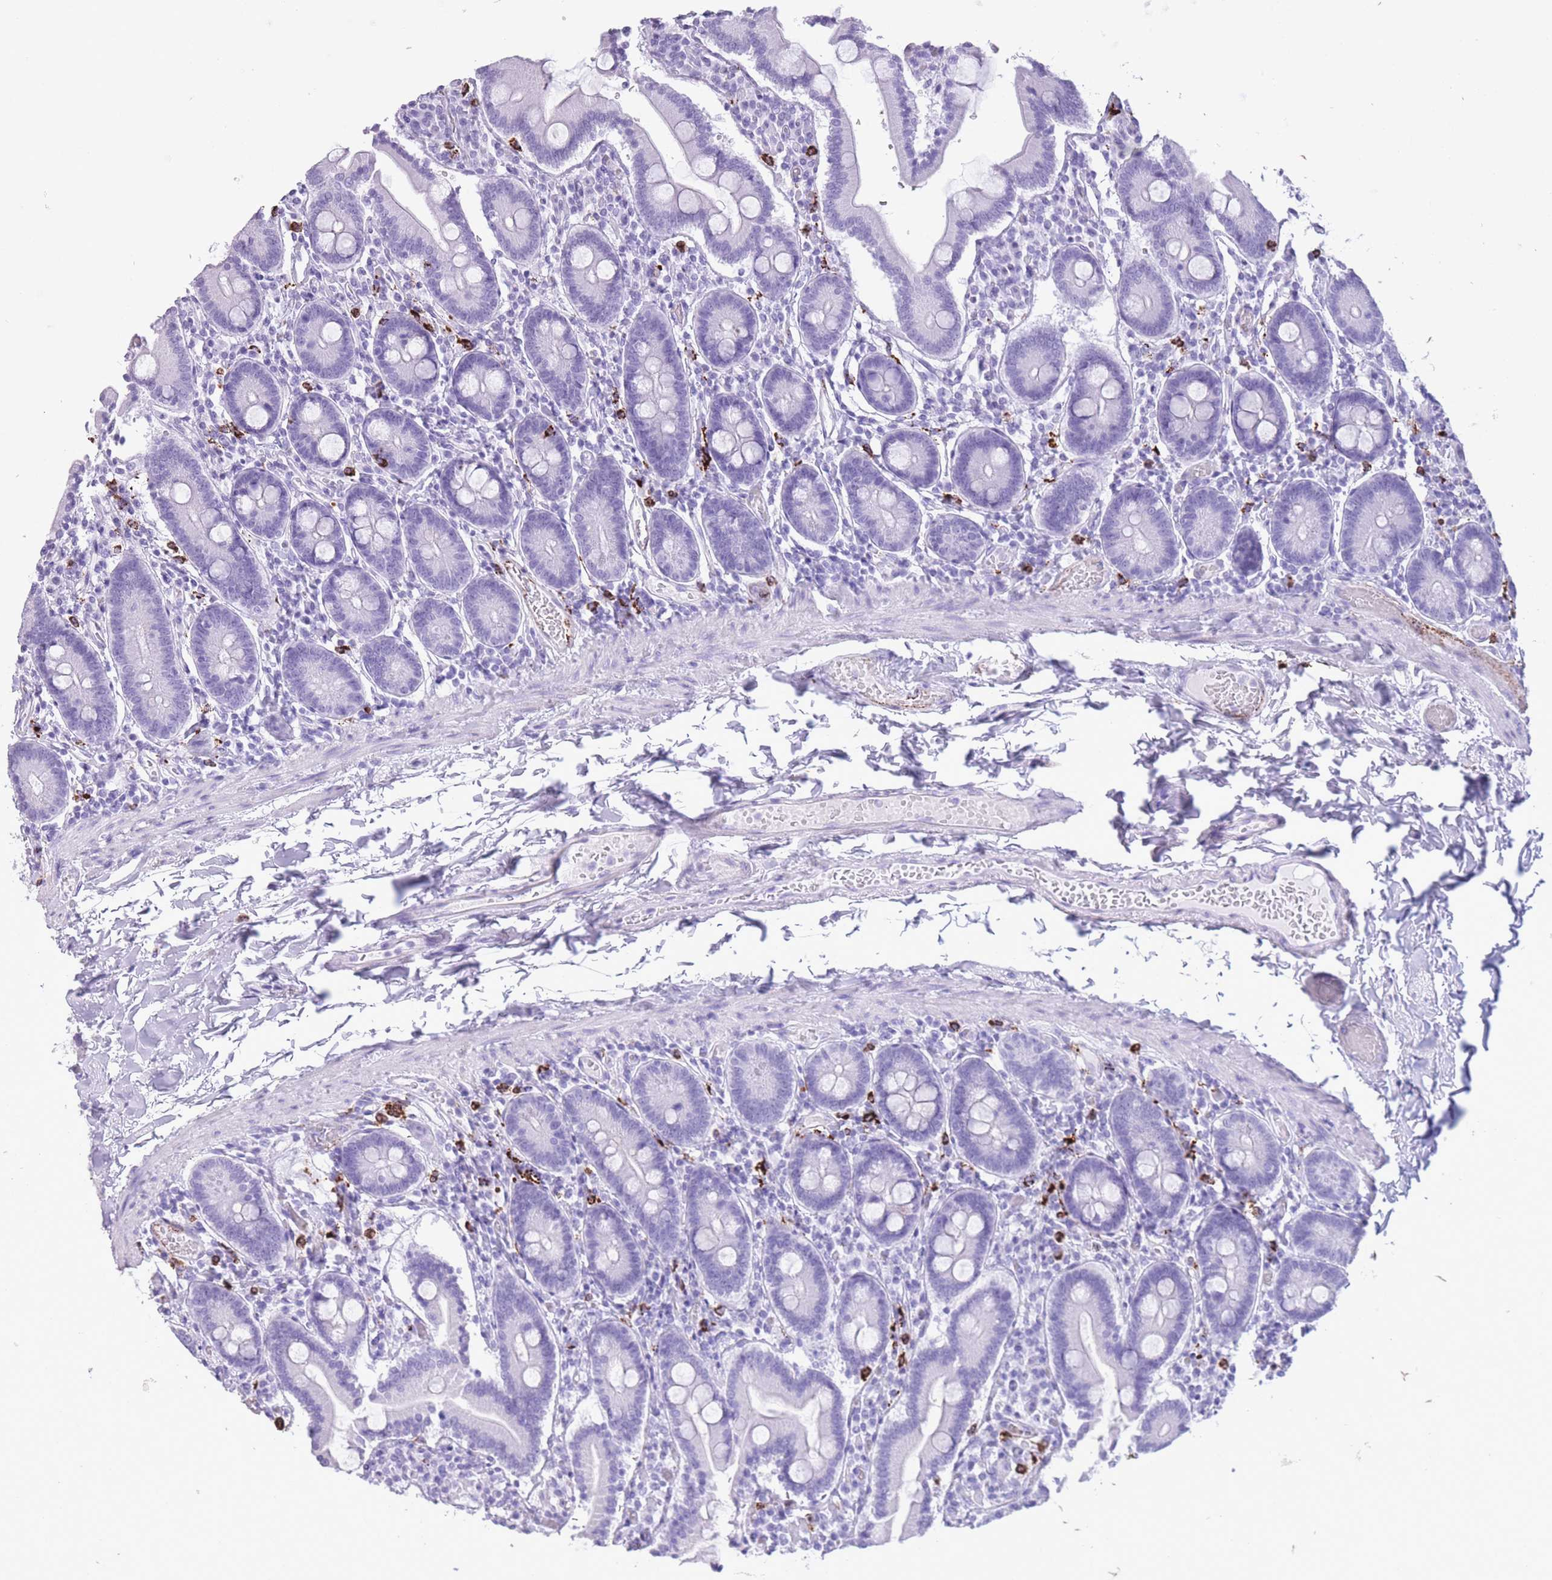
{"staining": {"intensity": "negative", "quantity": "none", "location": "none"}, "tissue": "duodenum", "cell_type": "Glandular cells", "image_type": "normal", "snomed": [{"axis": "morphology", "description": "Normal tissue, NOS"}, {"axis": "topography", "description": "Duodenum"}], "caption": "Immunohistochemistry (IHC) photomicrograph of benign duodenum: duodenum stained with DAB (3,3'-diaminobenzidine) shows no significant protein staining in glandular cells. The staining was performed using DAB to visualize the protein expression in brown, while the nuclei were stained in blue with hematoxylin (Magnification: 20x).", "gene": "OR4F16", "patient": {"sex": "male", "age": 55}}